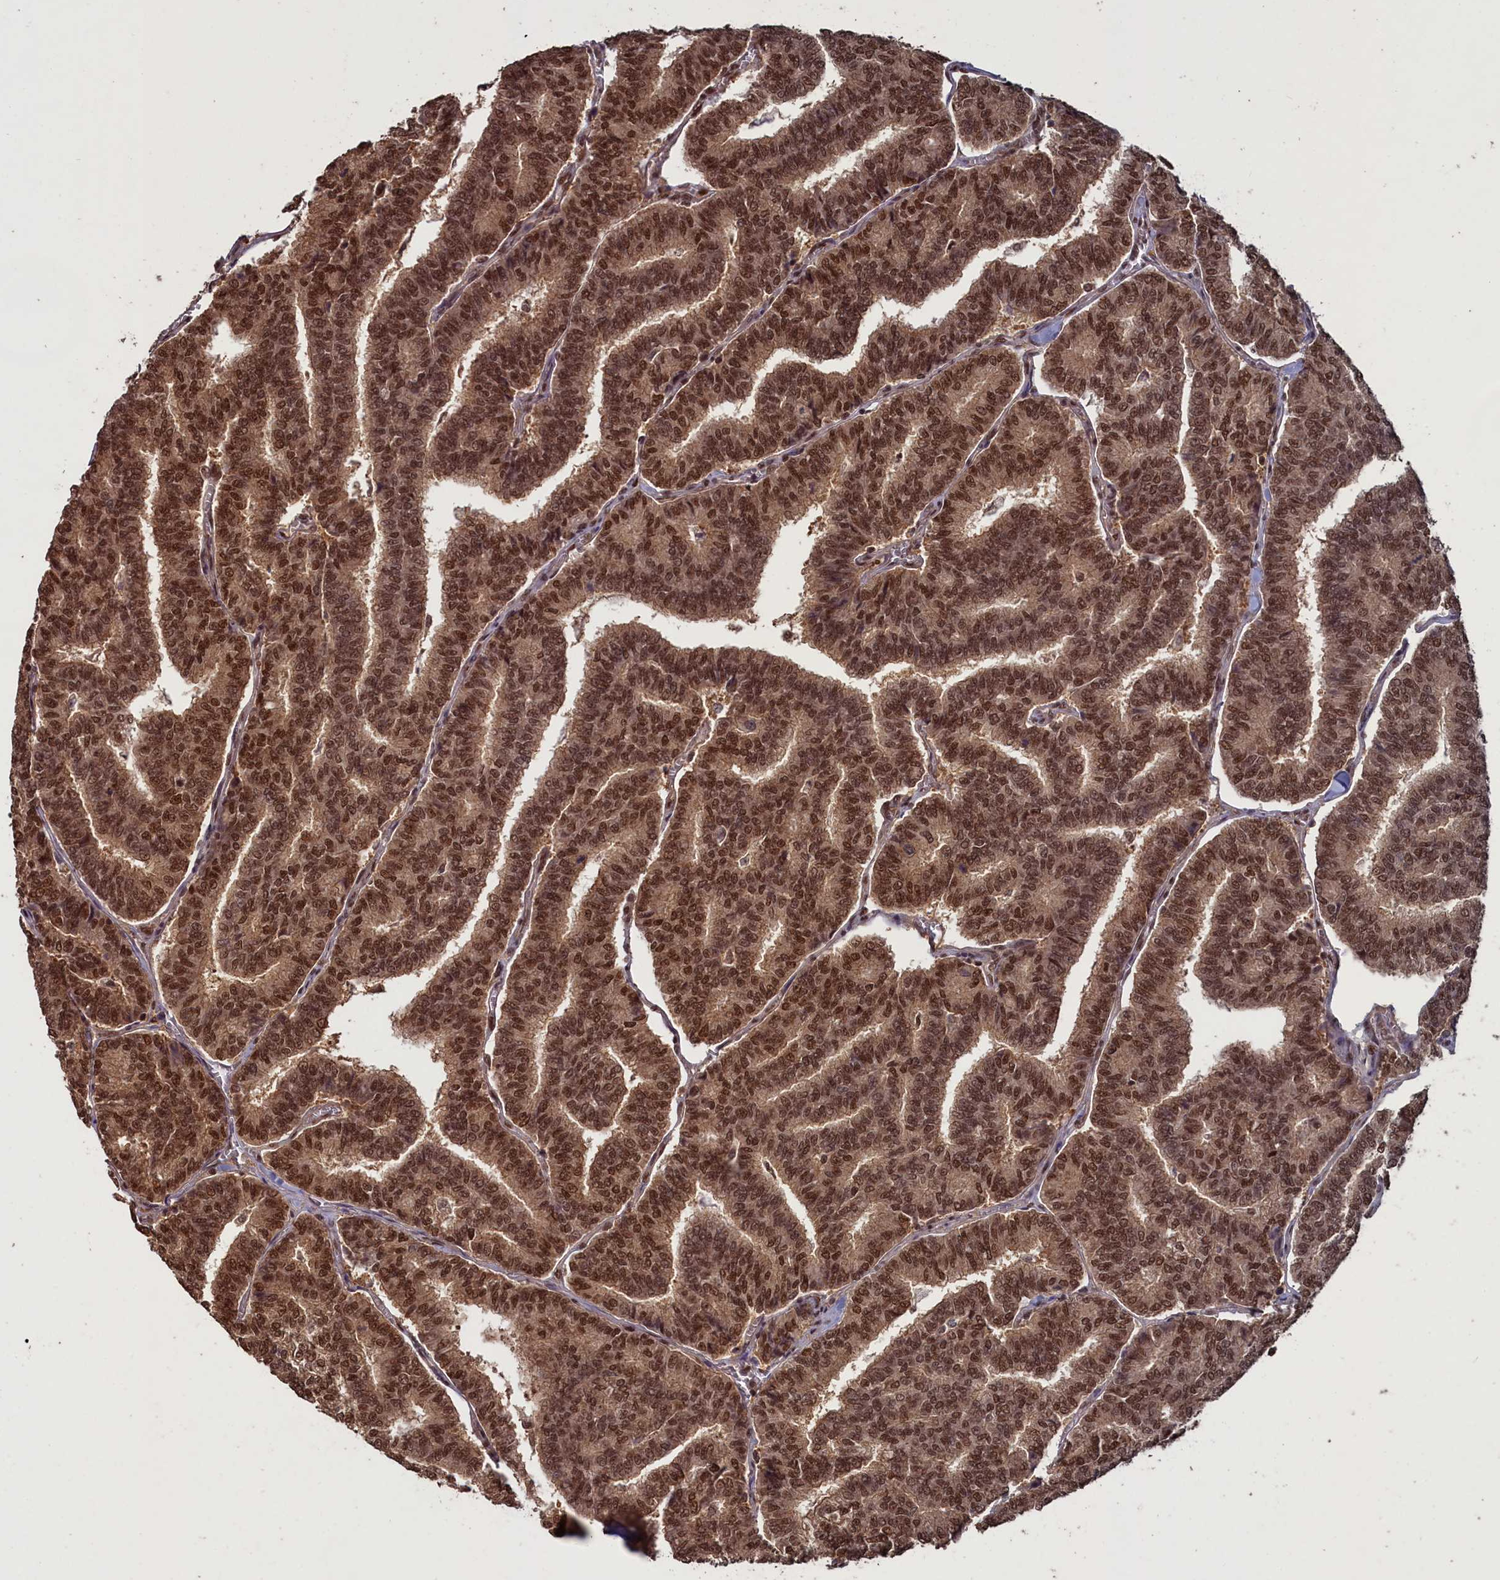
{"staining": {"intensity": "strong", "quantity": ">75%", "location": "nuclear"}, "tissue": "thyroid cancer", "cell_type": "Tumor cells", "image_type": "cancer", "snomed": [{"axis": "morphology", "description": "Papillary adenocarcinoma, NOS"}, {"axis": "topography", "description": "Thyroid gland"}], "caption": "Immunohistochemical staining of human papillary adenocarcinoma (thyroid) reveals high levels of strong nuclear protein positivity in about >75% of tumor cells.", "gene": "NAE1", "patient": {"sex": "female", "age": 35}}